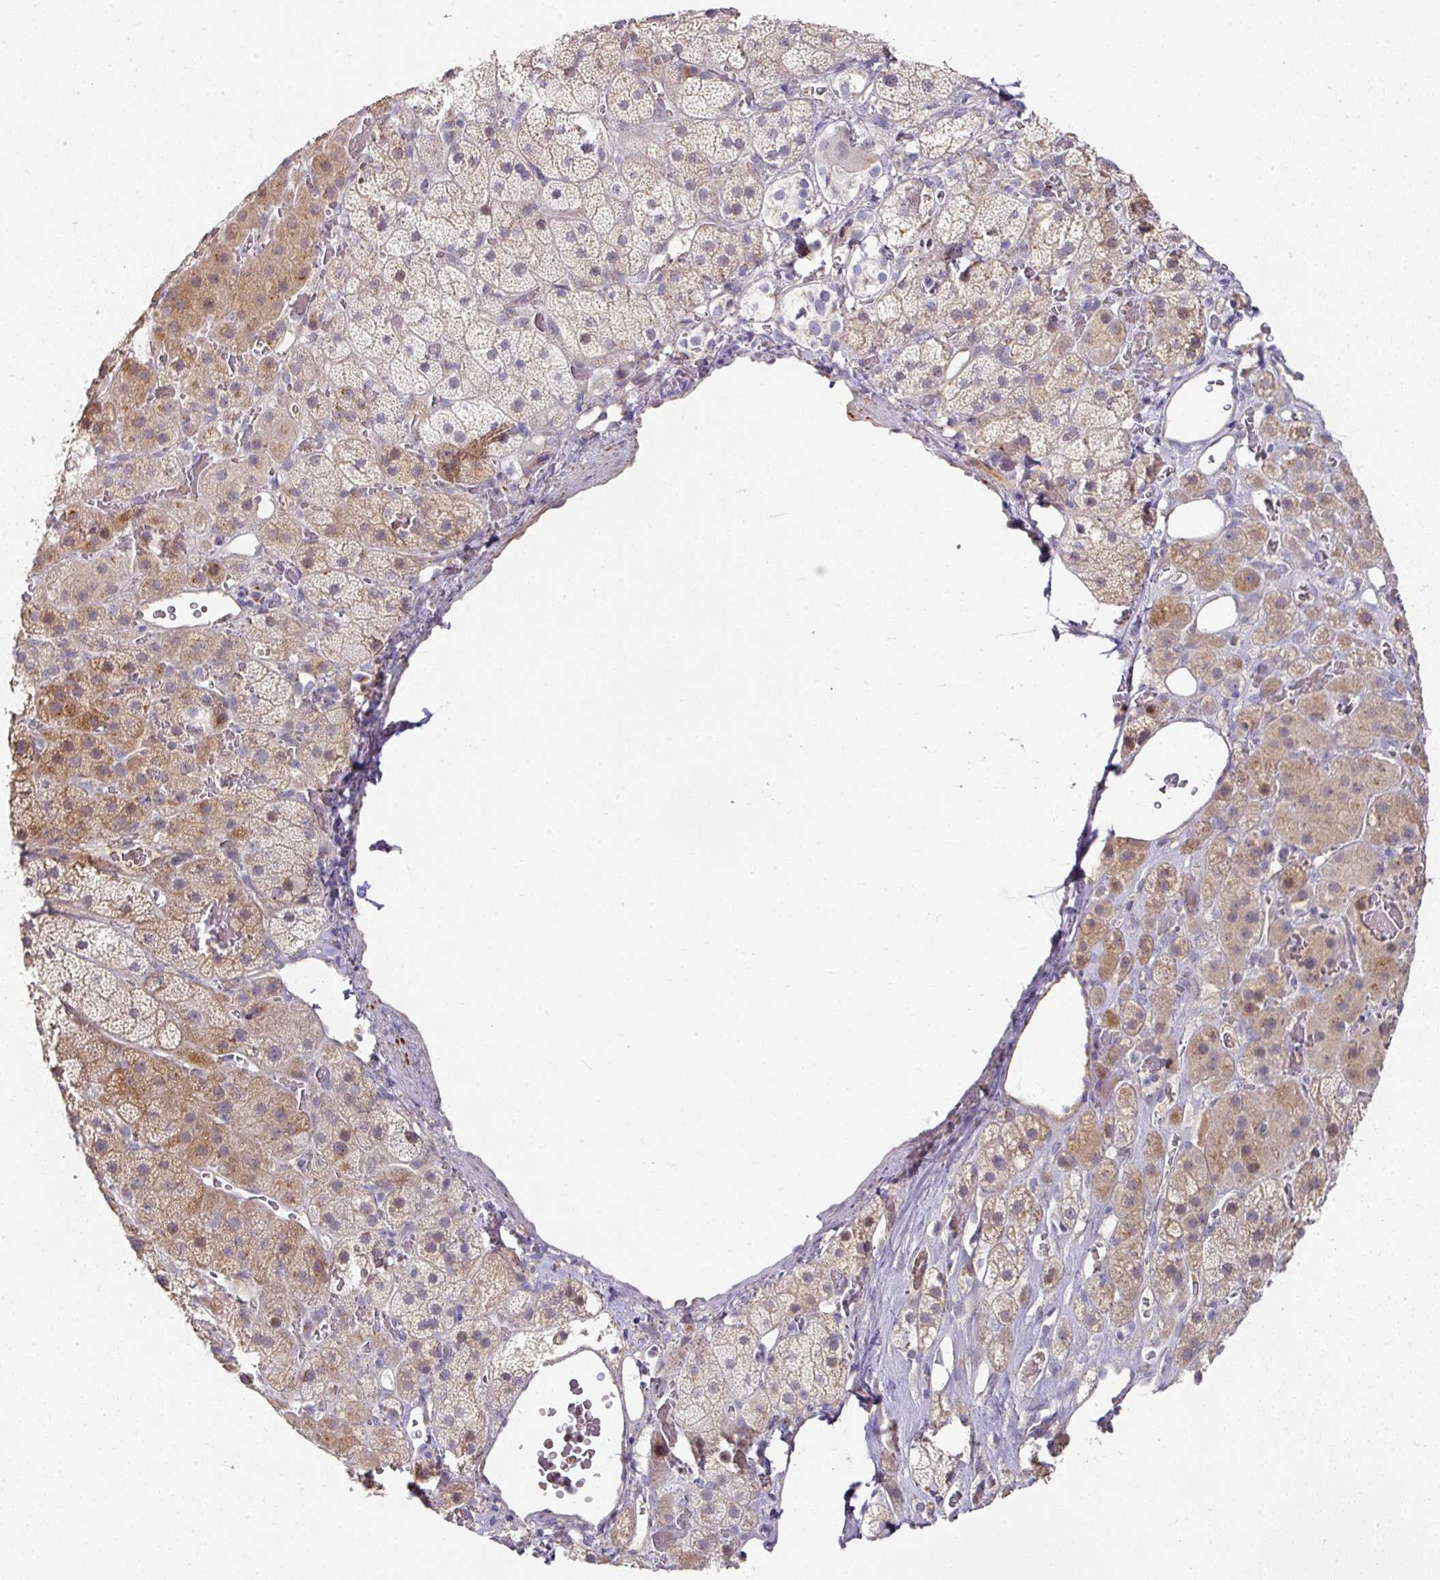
{"staining": {"intensity": "moderate", "quantity": "<25%", "location": "cytoplasmic/membranous"}, "tissue": "adrenal gland", "cell_type": "Glandular cells", "image_type": "normal", "snomed": [{"axis": "morphology", "description": "Normal tissue, NOS"}, {"axis": "topography", "description": "Adrenal gland"}], "caption": "Immunohistochemistry (DAB (3,3'-diaminobenzidine)) staining of benign human adrenal gland shows moderate cytoplasmic/membranous protein positivity in about <25% of glandular cells.", "gene": "TARM1", "patient": {"sex": "male", "age": 57}}